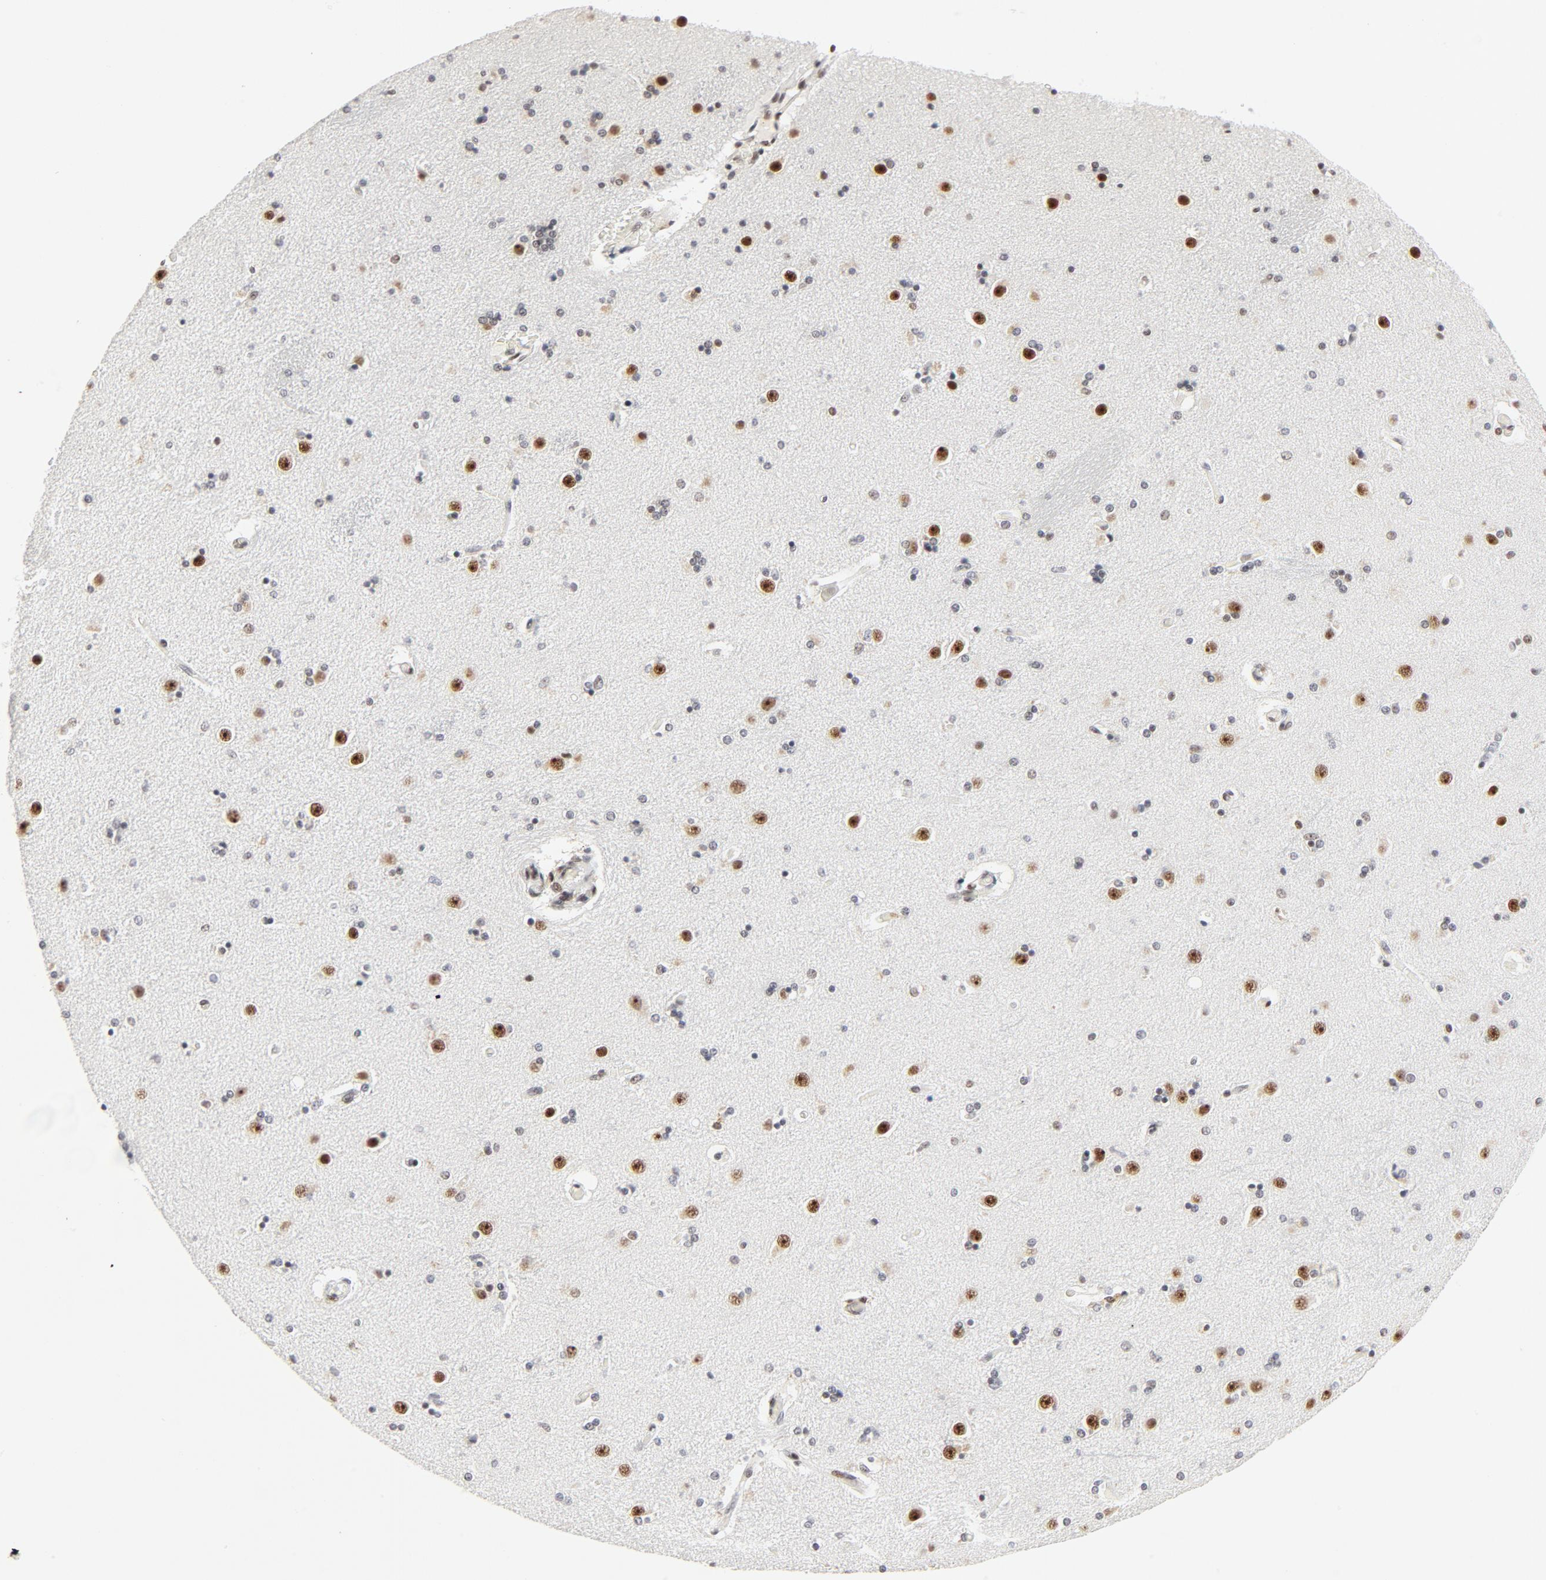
{"staining": {"intensity": "moderate", "quantity": ">75%", "location": "nuclear"}, "tissue": "caudate", "cell_type": "Glial cells", "image_type": "normal", "snomed": [{"axis": "morphology", "description": "Normal tissue, NOS"}, {"axis": "topography", "description": "Lateral ventricle wall"}], "caption": "This histopathology image demonstrates unremarkable caudate stained with IHC to label a protein in brown. The nuclear of glial cells show moderate positivity for the protein. Nuclei are counter-stained blue.", "gene": "GTF2H1", "patient": {"sex": "female", "age": 54}}